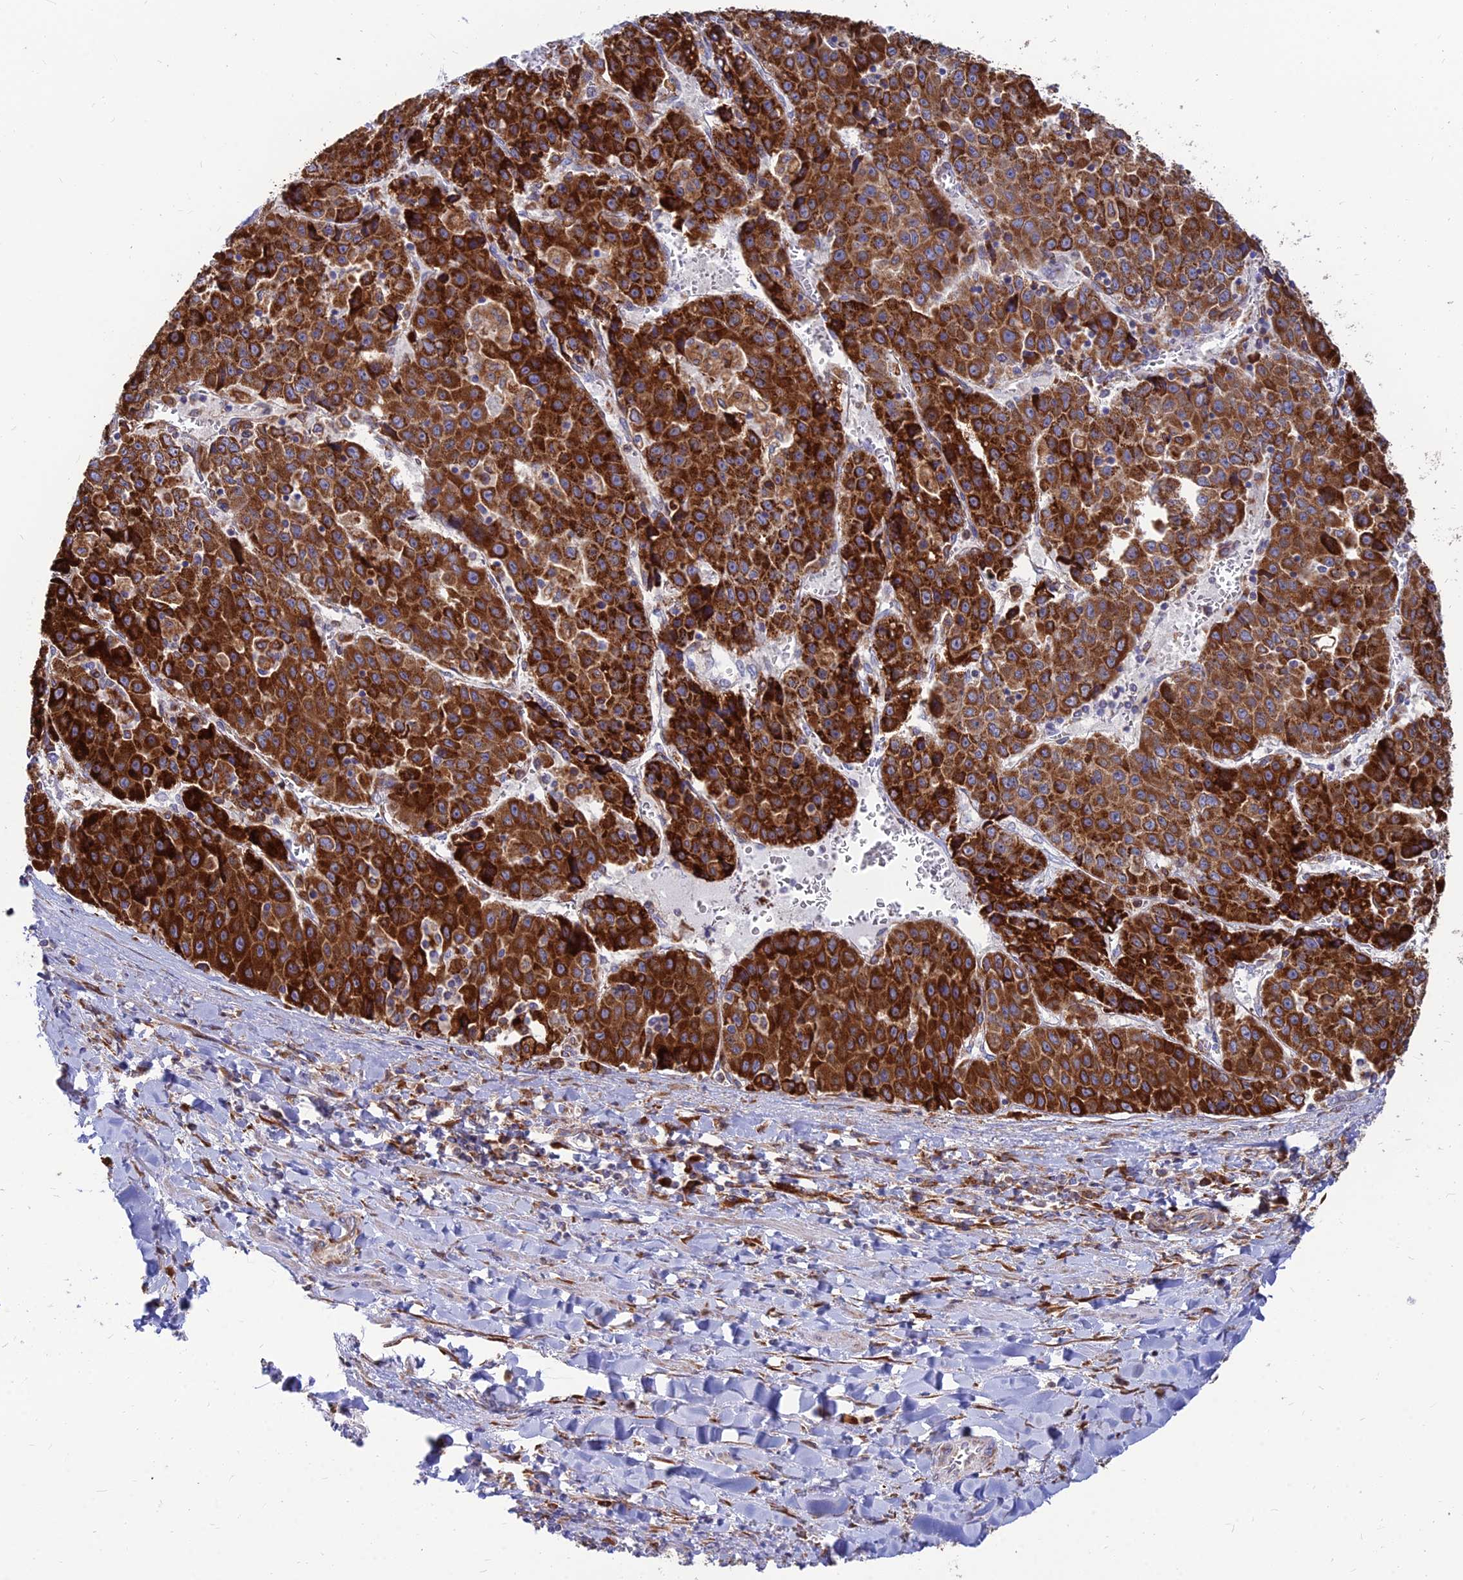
{"staining": {"intensity": "strong", "quantity": ">75%", "location": "cytoplasmic/membranous"}, "tissue": "liver cancer", "cell_type": "Tumor cells", "image_type": "cancer", "snomed": [{"axis": "morphology", "description": "Carcinoma, Hepatocellular, NOS"}, {"axis": "topography", "description": "Liver"}], "caption": "There is high levels of strong cytoplasmic/membranous positivity in tumor cells of liver hepatocellular carcinoma, as demonstrated by immunohistochemical staining (brown color).", "gene": "CCT6B", "patient": {"sex": "female", "age": 53}}